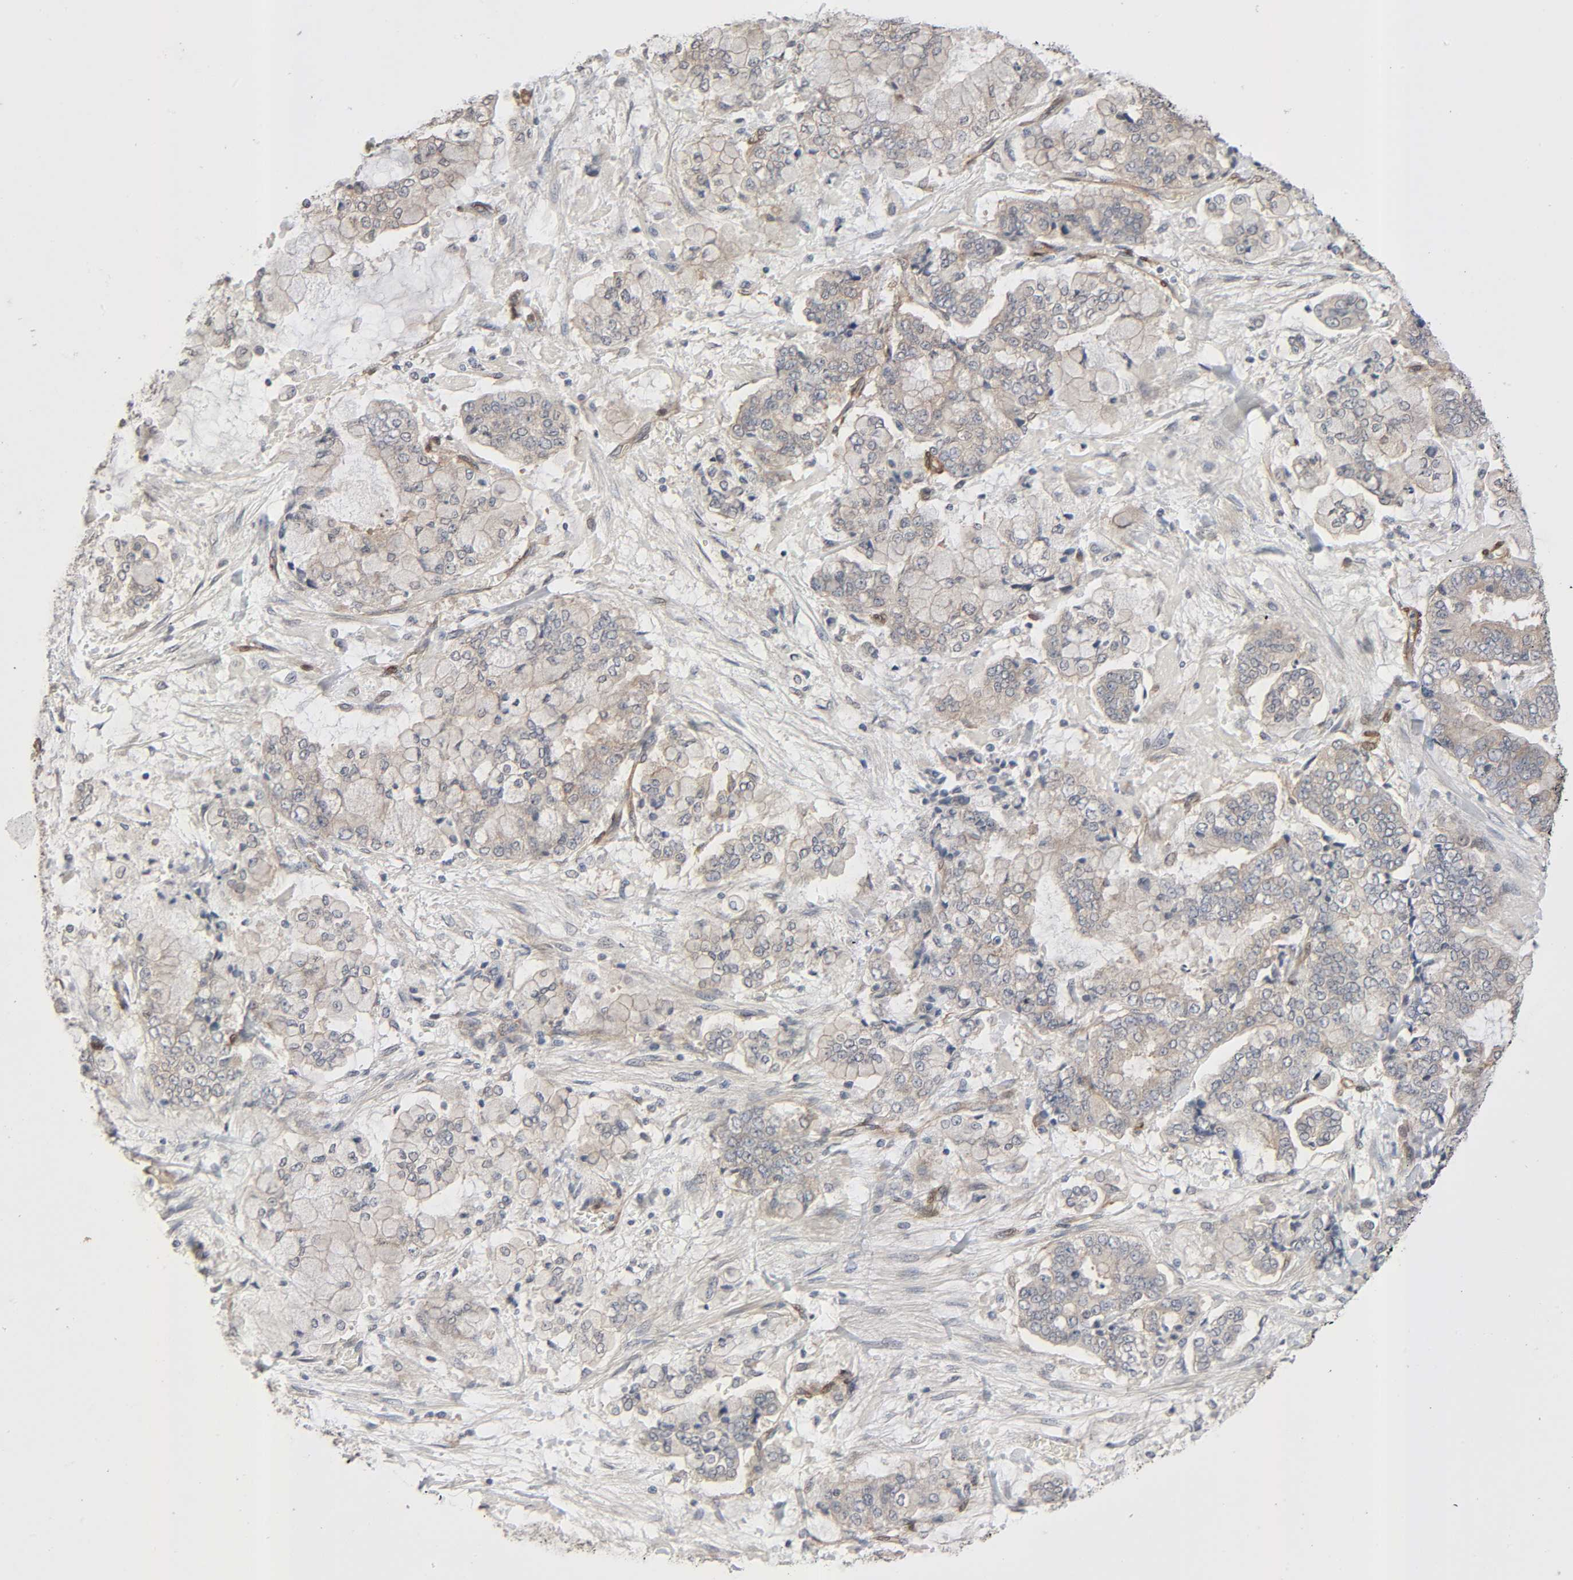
{"staining": {"intensity": "weak", "quantity": ">75%", "location": "cytoplasmic/membranous"}, "tissue": "stomach cancer", "cell_type": "Tumor cells", "image_type": "cancer", "snomed": [{"axis": "morphology", "description": "Normal tissue, NOS"}, {"axis": "morphology", "description": "Adenocarcinoma, NOS"}, {"axis": "topography", "description": "Stomach, upper"}, {"axis": "topography", "description": "Stomach"}], "caption": "Immunohistochemistry (IHC) micrograph of adenocarcinoma (stomach) stained for a protein (brown), which shows low levels of weak cytoplasmic/membranous expression in about >75% of tumor cells.", "gene": "PTK2", "patient": {"sex": "male", "age": 76}}